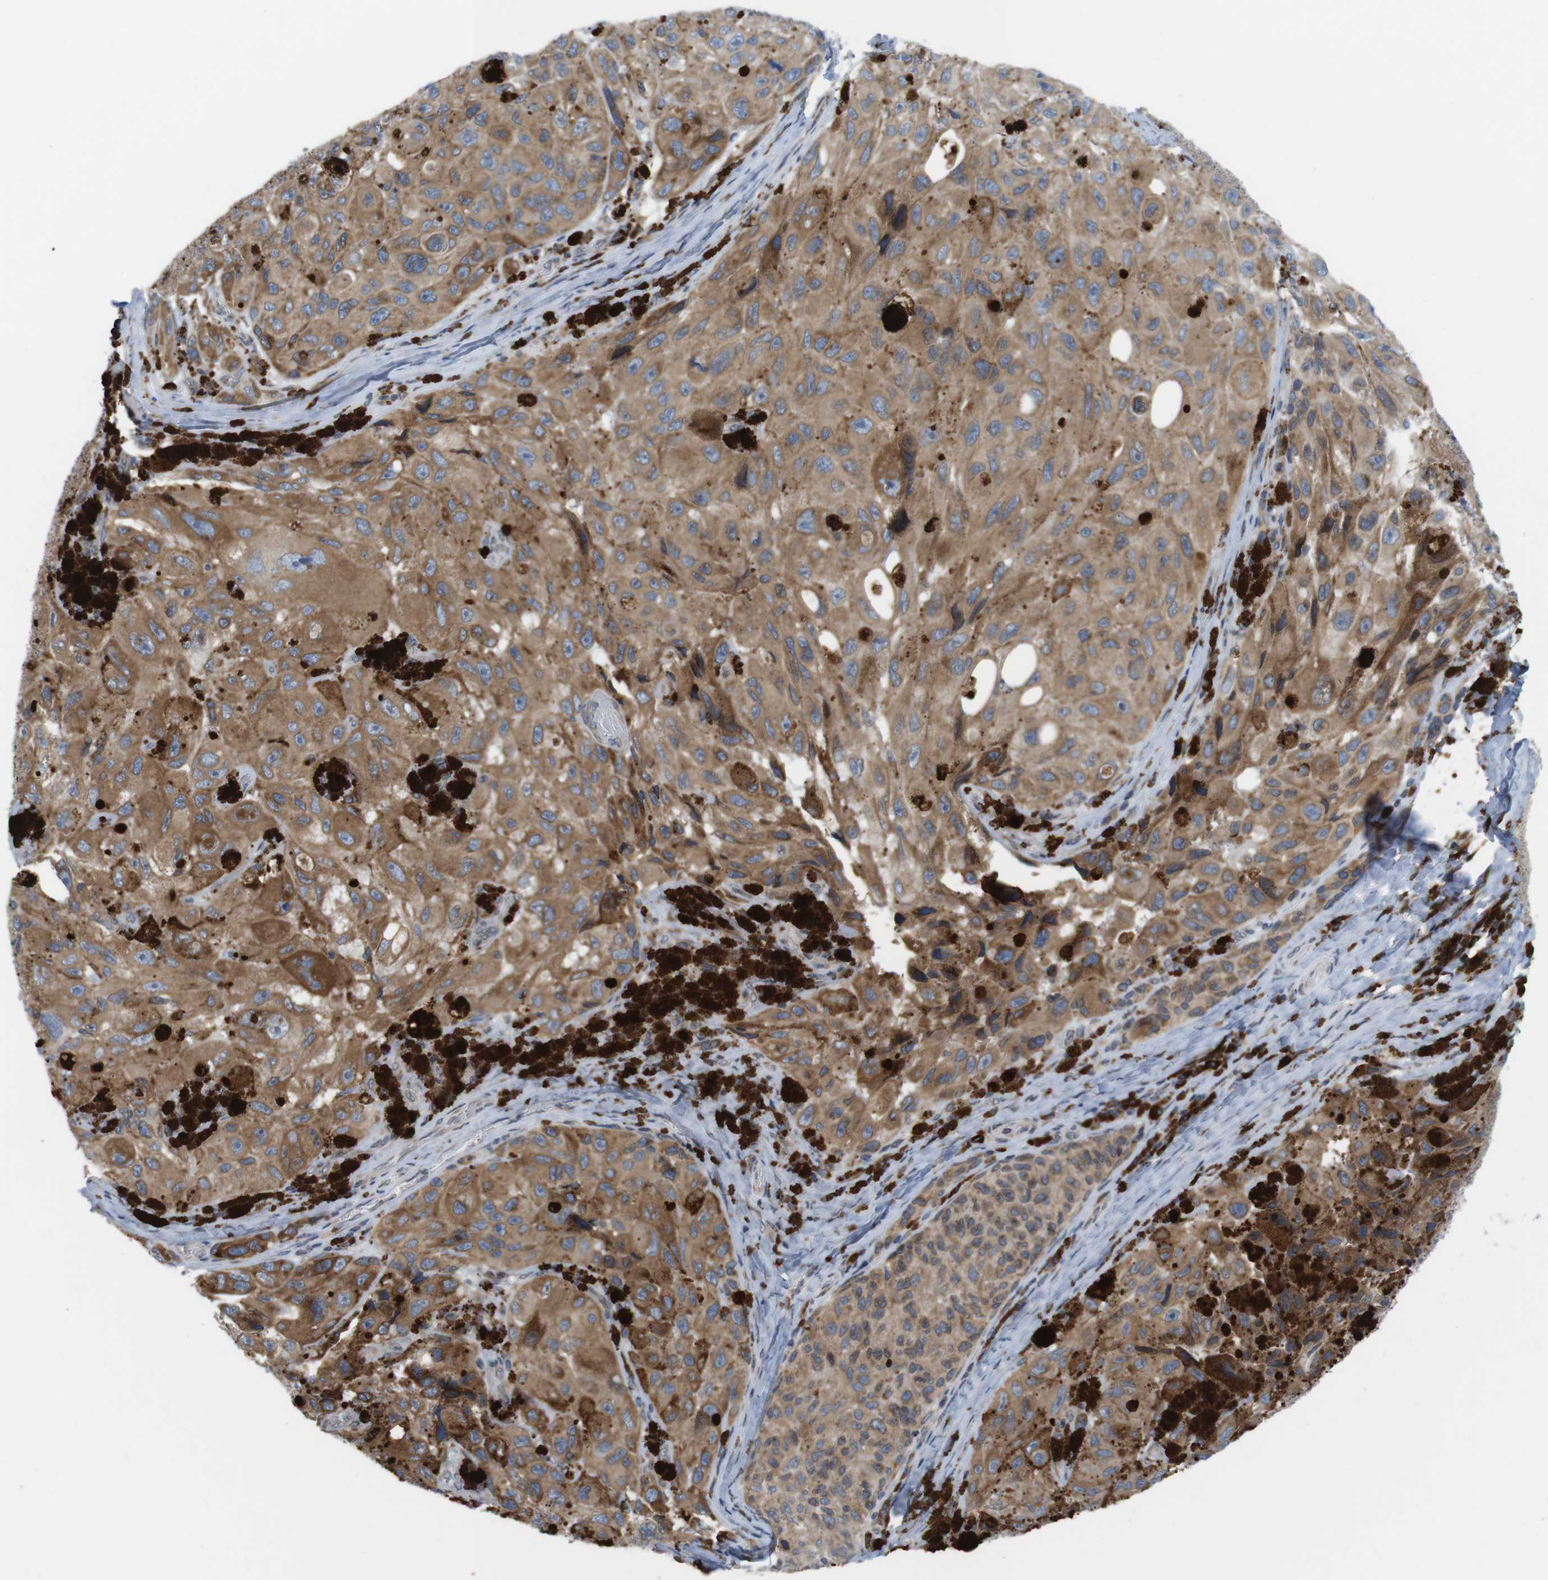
{"staining": {"intensity": "moderate", "quantity": ">75%", "location": "cytoplasmic/membranous"}, "tissue": "melanoma", "cell_type": "Tumor cells", "image_type": "cancer", "snomed": [{"axis": "morphology", "description": "Malignant melanoma, NOS"}, {"axis": "topography", "description": "Skin"}], "caption": "Immunohistochemistry (DAB (3,3'-diaminobenzidine)) staining of human melanoma demonstrates moderate cytoplasmic/membranous protein expression in approximately >75% of tumor cells.", "gene": "ERGIC3", "patient": {"sex": "female", "age": 73}}